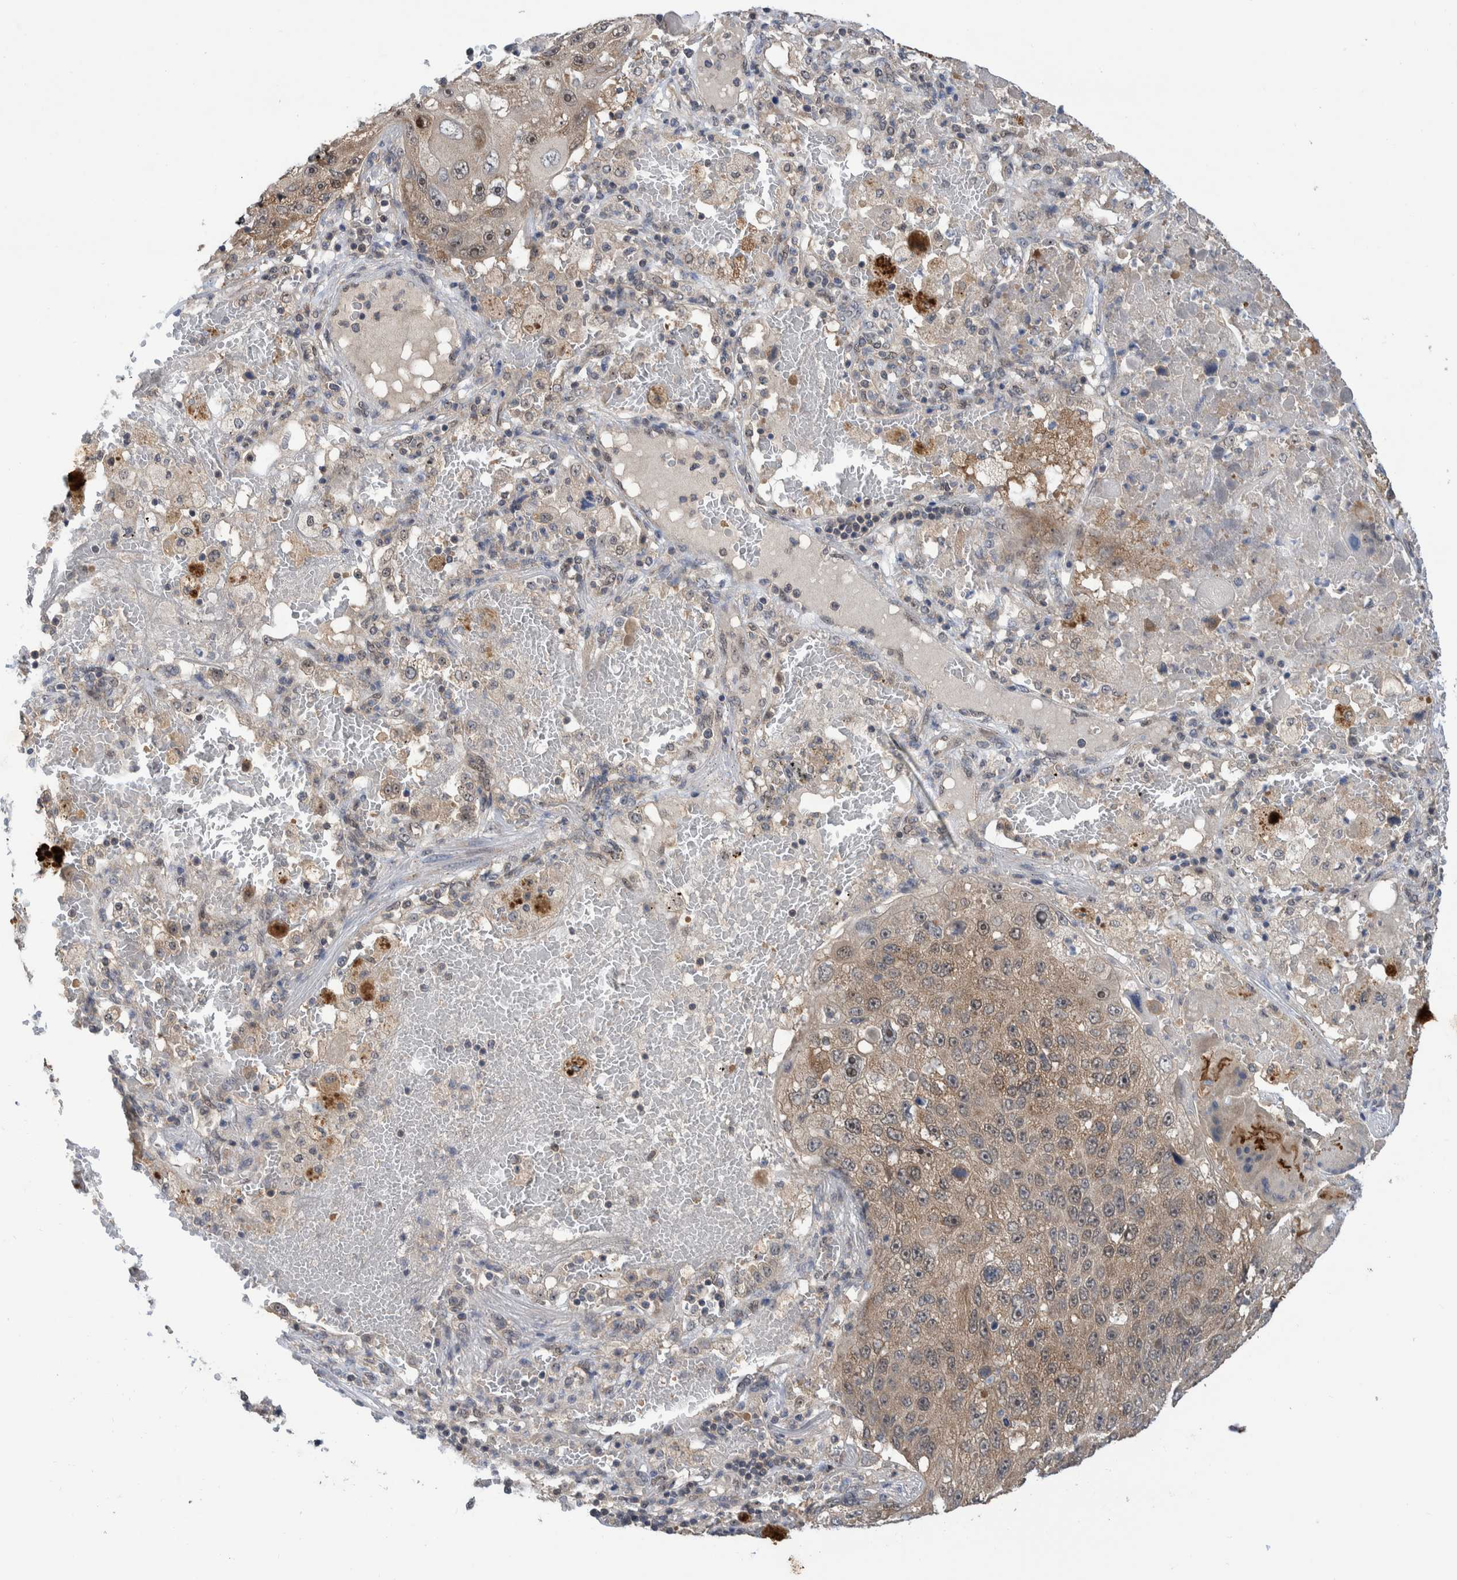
{"staining": {"intensity": "weak", "quantity": ">75%", "location": "cytoplasmic/membranous,nuclear"}, "tissue": "lung cancer", "cell_type": "Tumor cells", "image_type": "cancer", "snomed": [{"axis": "morphology", "description": "Squamous cell carcinoma, NOS"}, {"axis": "topography", "description": "Lung"}], "caption": "The immunohistochemical stain shows weak cytoplasmic/membranous and nuclear expression in tumor cells of lung squamous cell carcinoma tissue. (Stains: DAB in brown, nuclei in blue, Microscopy: brightfield microscopy at high magnification).", "gene": "PLPBP", "patient": {"sex": "male", "age": 61}}